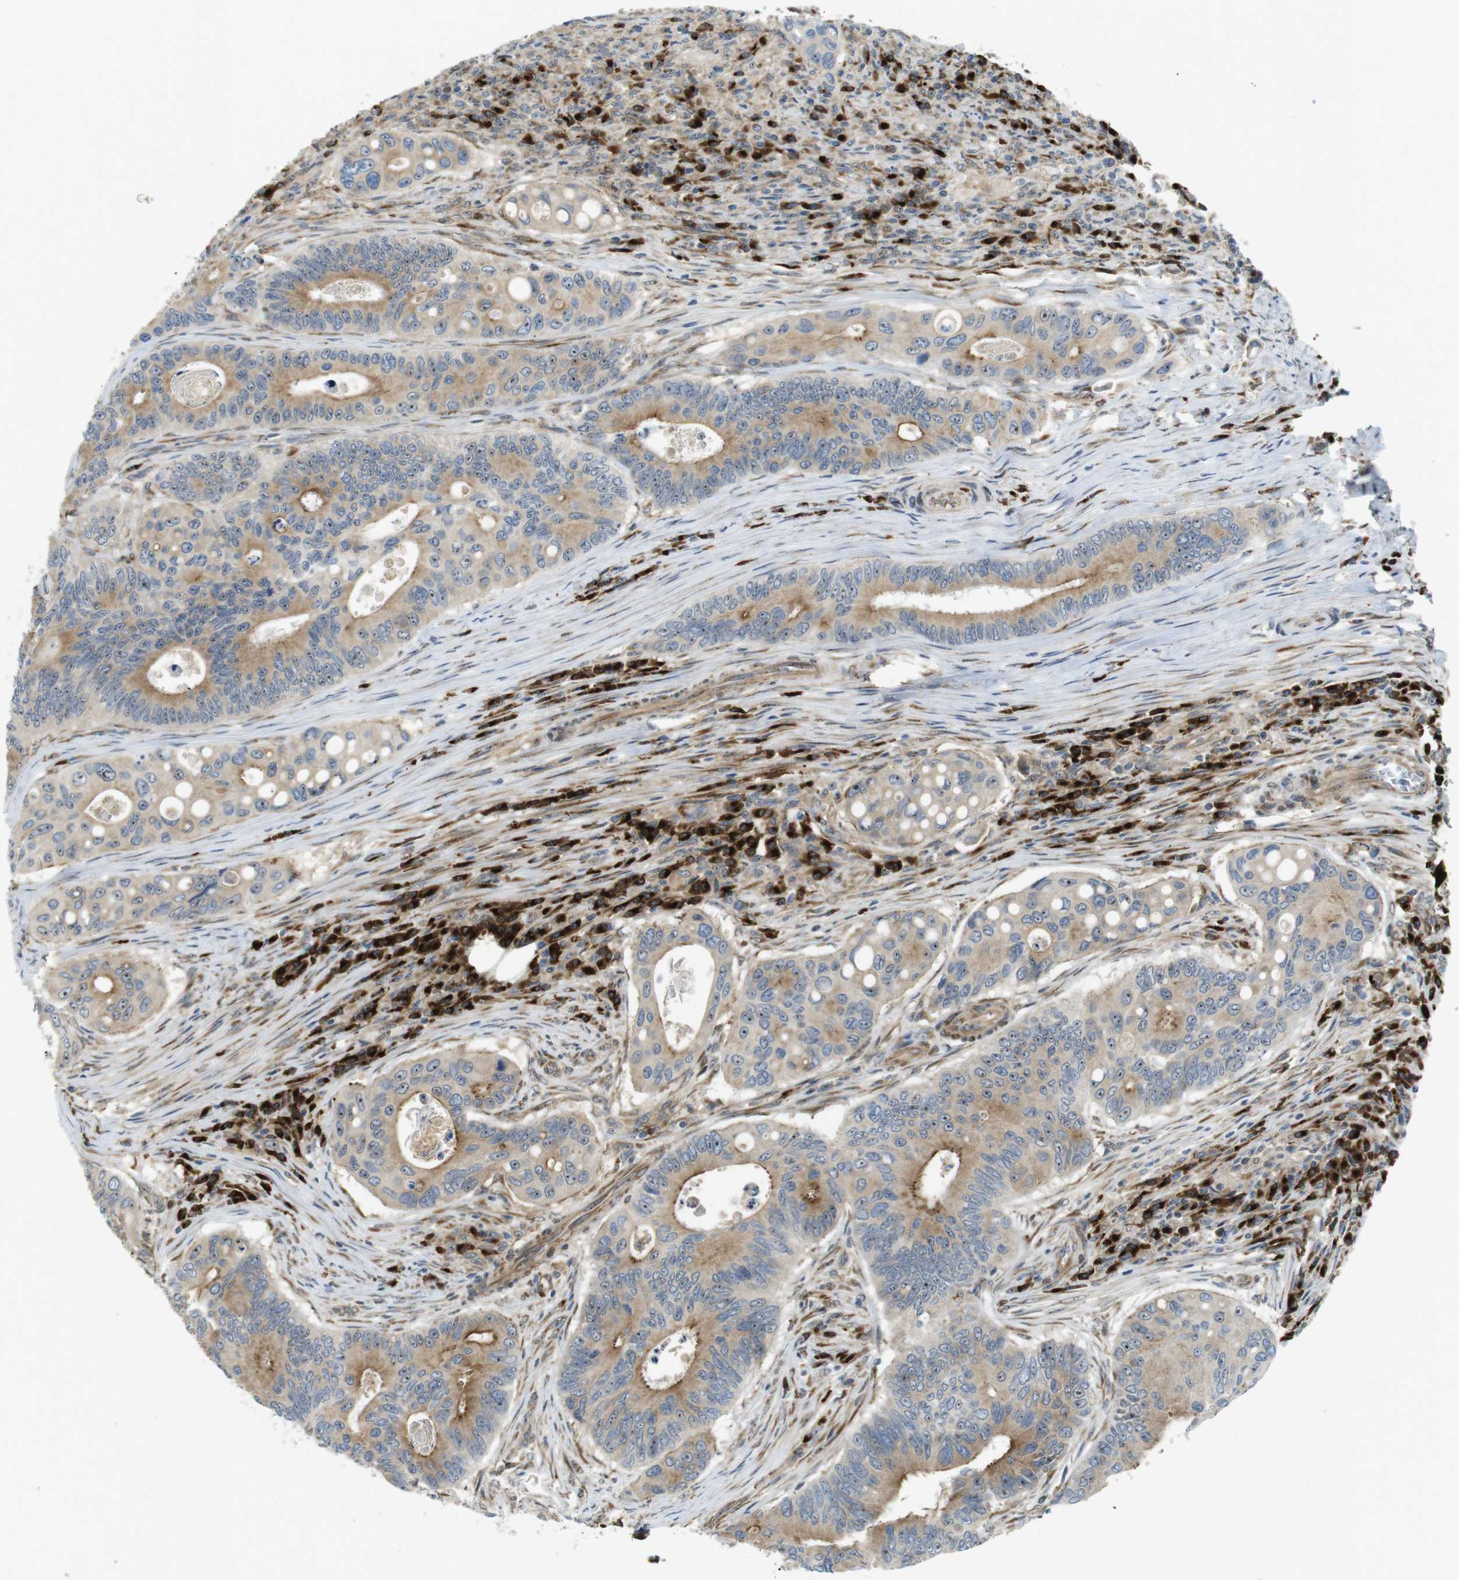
{"staining": {"intensity": "moderate", "quantity": ">75%", "location": "cytoplasmic/membranous"}, "tissue": "colorectal cancer", "cell_type": "Tumor cells", "image_type": "cancer", "snomed": [{"axis": "morphology", "description": "Inflammation, NOS"}, {"axis": "morphology", "description": "Adenocarcinoma, NOS"}, {"axis": "topography", "description": "Colon"}], "caption": "Protein staining demonstrates moderate cytoplasmic/membranous staining in about >75% of tumor cells in colorectal adenocarcinoma.", "gene": "TMEM143", "patient": {"sex": "male", "age": 72}}